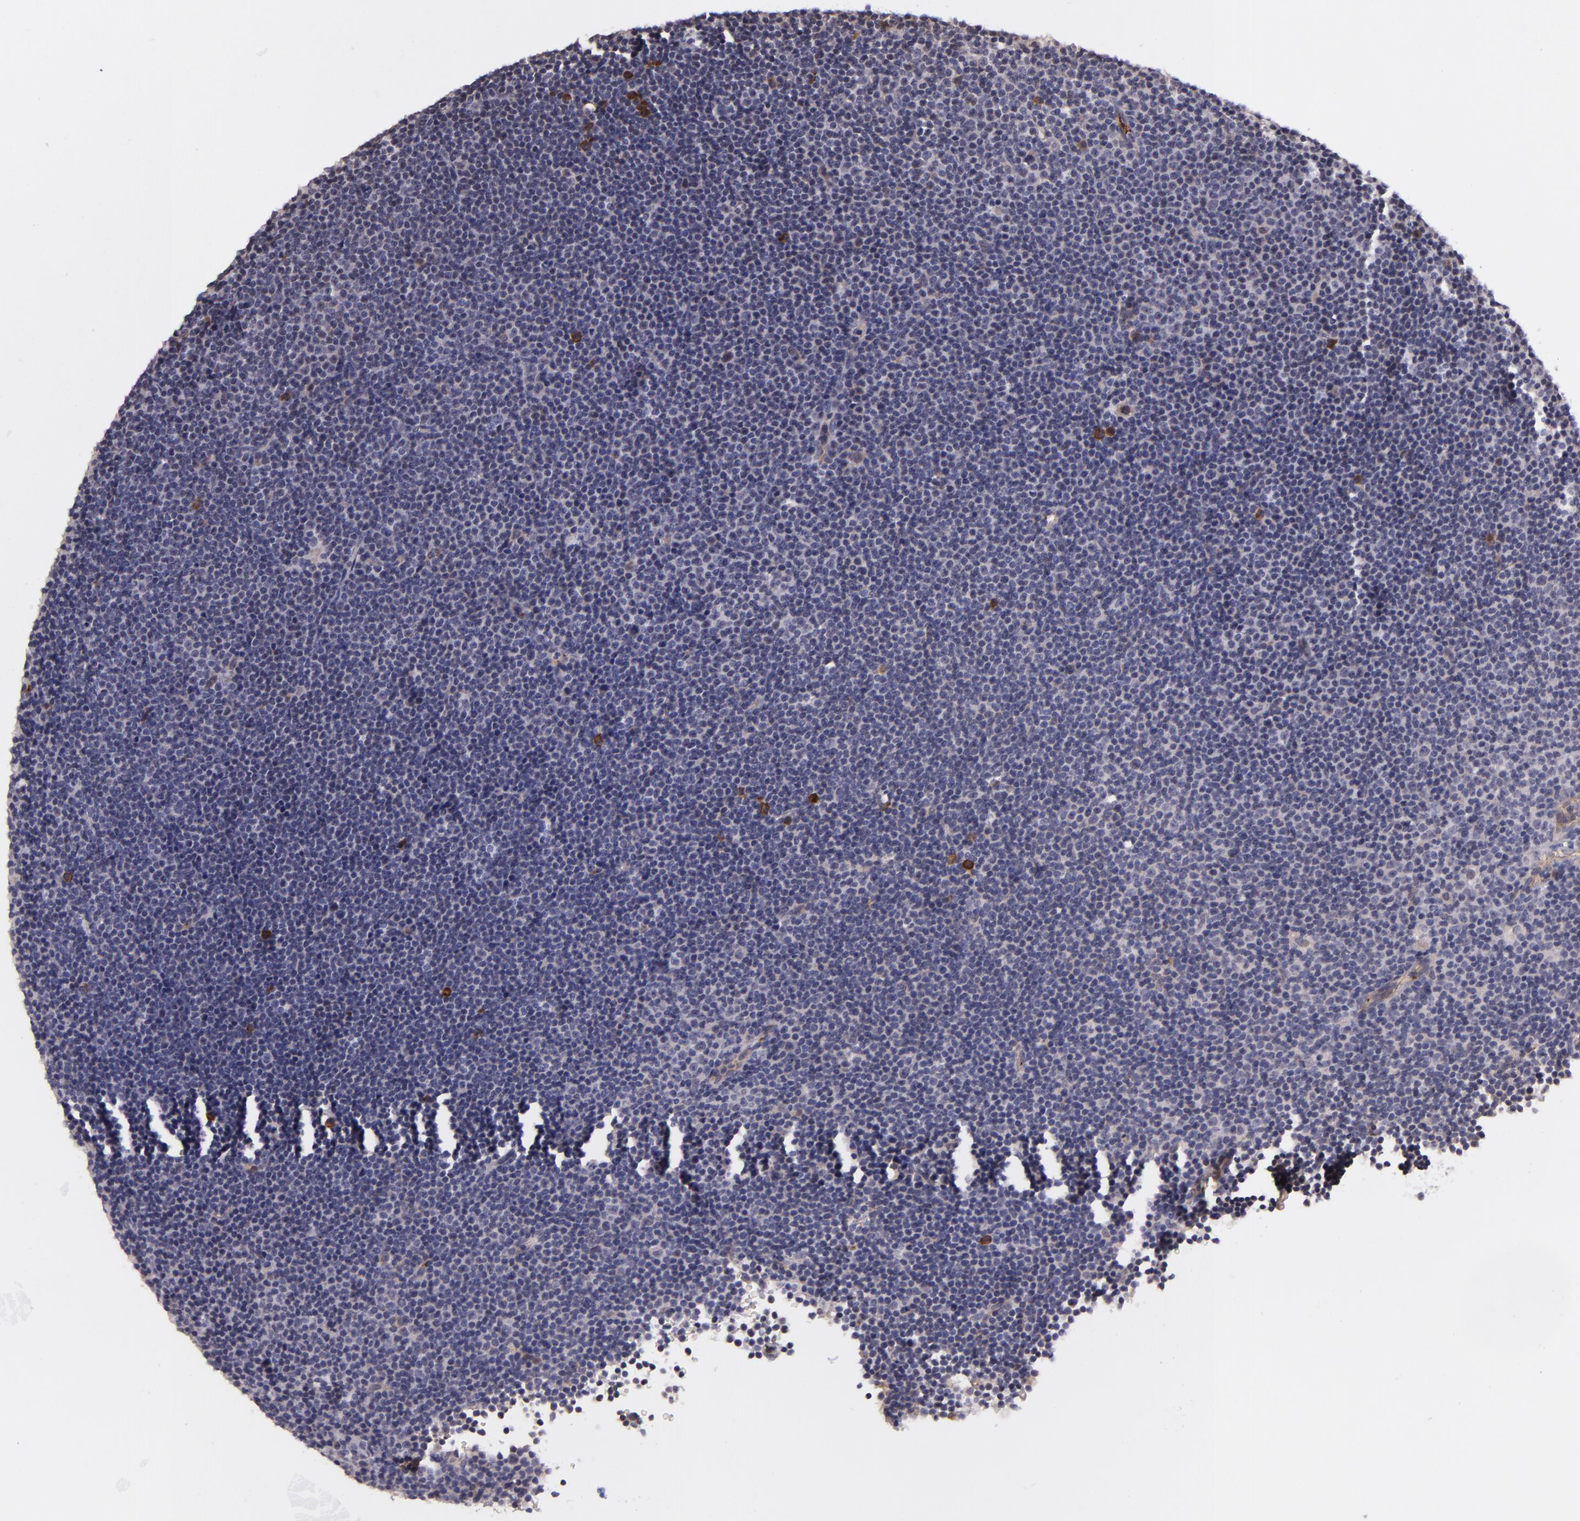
{"staining": {"intensity": "negative", "quantity": "none", "location": "none"}, "tissue": "lymphoma", "cell_type": "Tumor cells", "image_type": "cancer", "snomed": [{"axis": "morphology", "description": "Malignant lymphoma, non-Hodgkin's type, Low grade"}, {"axis": "topography", "description": "Lymph node"}], "caption": "Histopathology image shows no protein expression in tumor cells of lymphoma tissue.", "gene": "SYTL4", "patient": {"sex": "female", "age": 69}}